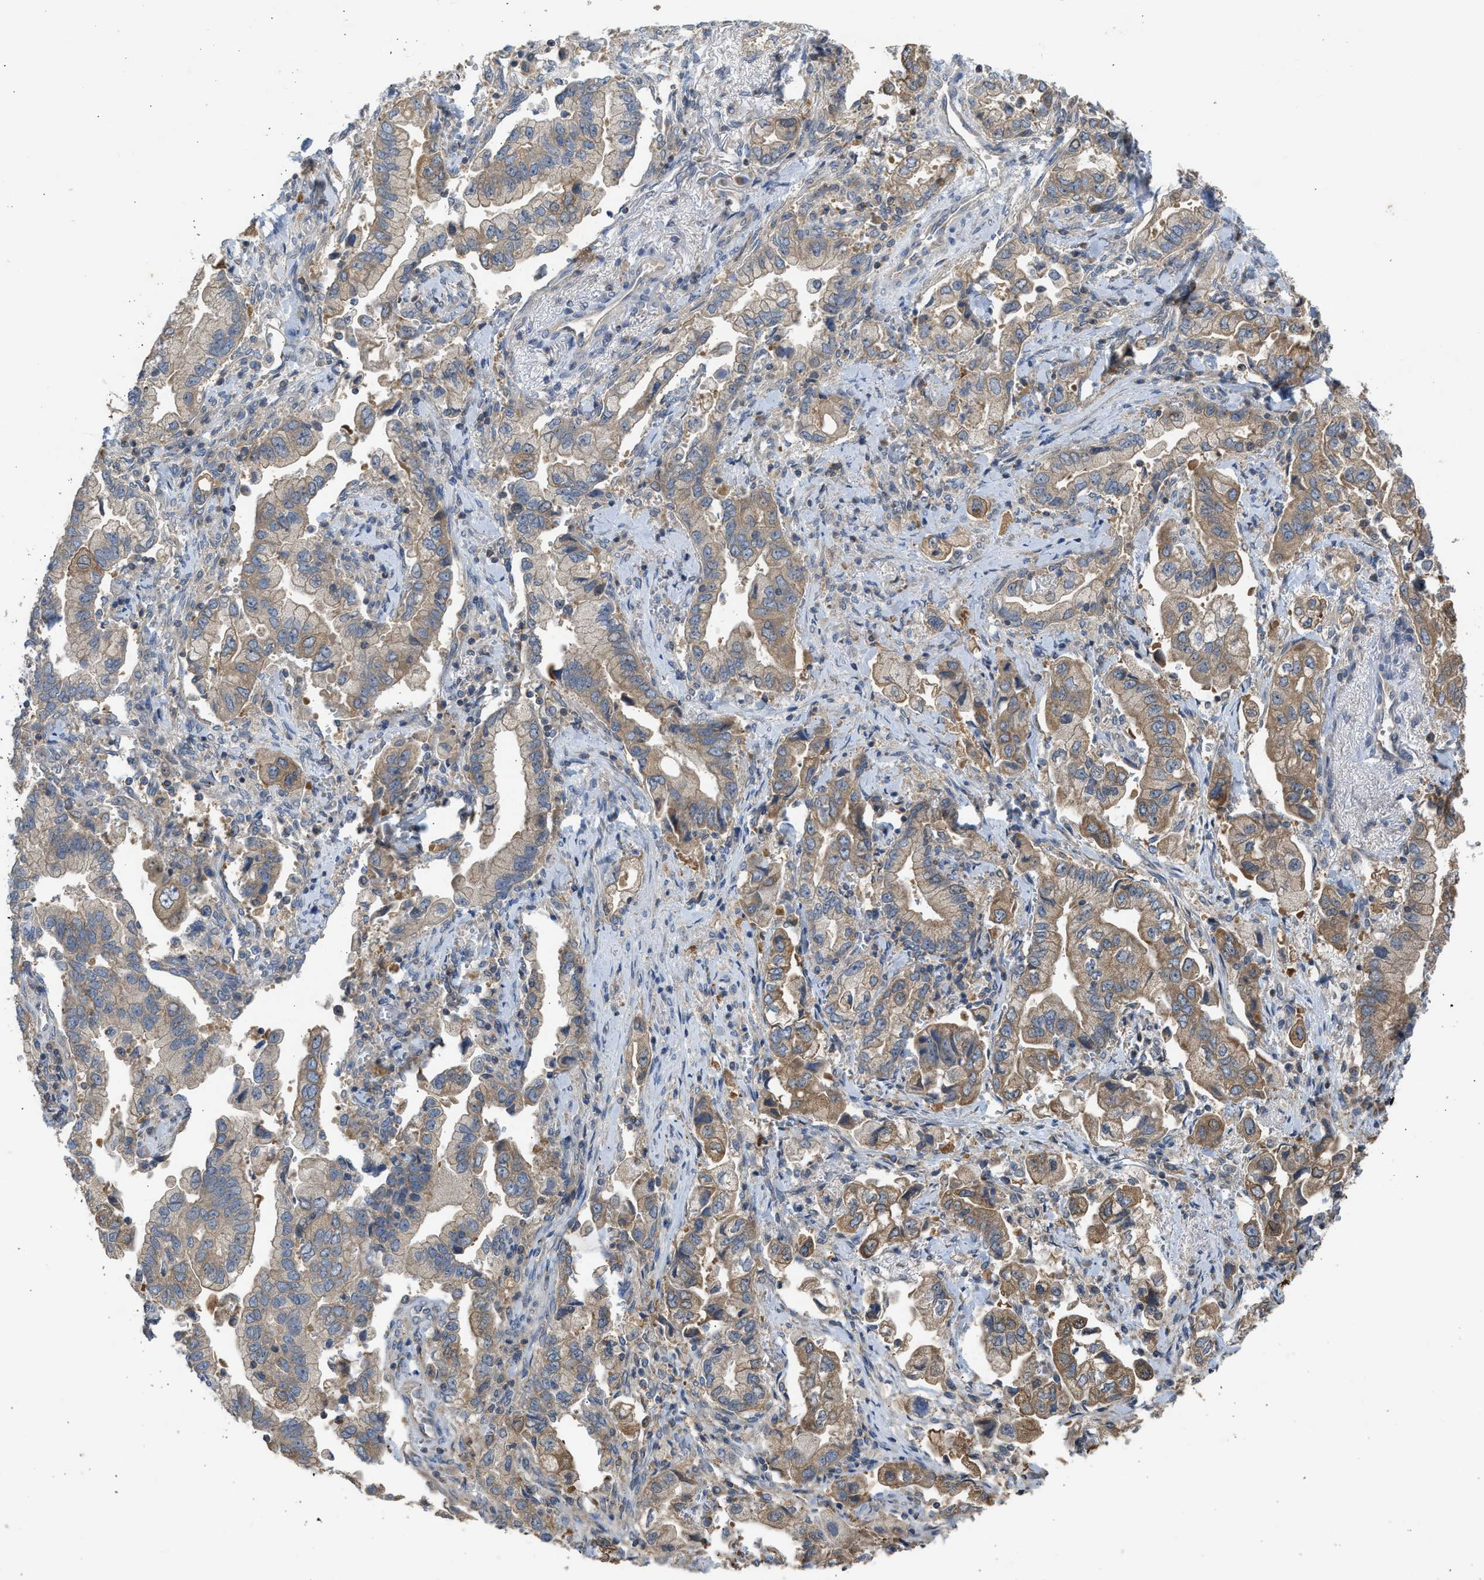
{"staining": {"intensity": "moderate", "quantity": ">75%", "location": "cytoplasmic/membranous"}, "tissue": "stomach cancer", "cell_type": "Tumor cells", "image_type": "cancer", "snomed": [{"axis": "morphology", "description": "Normal tissue, NOS"}, {"axis": "morphology", "description": "Adenocarcinoma, NOS"}, {"axis": "topography", "description": "Stomach"}], "caption": "Tumor cells display medium levels of moderate cytoplasmic/membranous staining in about >75% of cells in stomach adenocarcinoma.", "gene": "CYP1A1", "patient": {"sex": "male", "age": 62}}